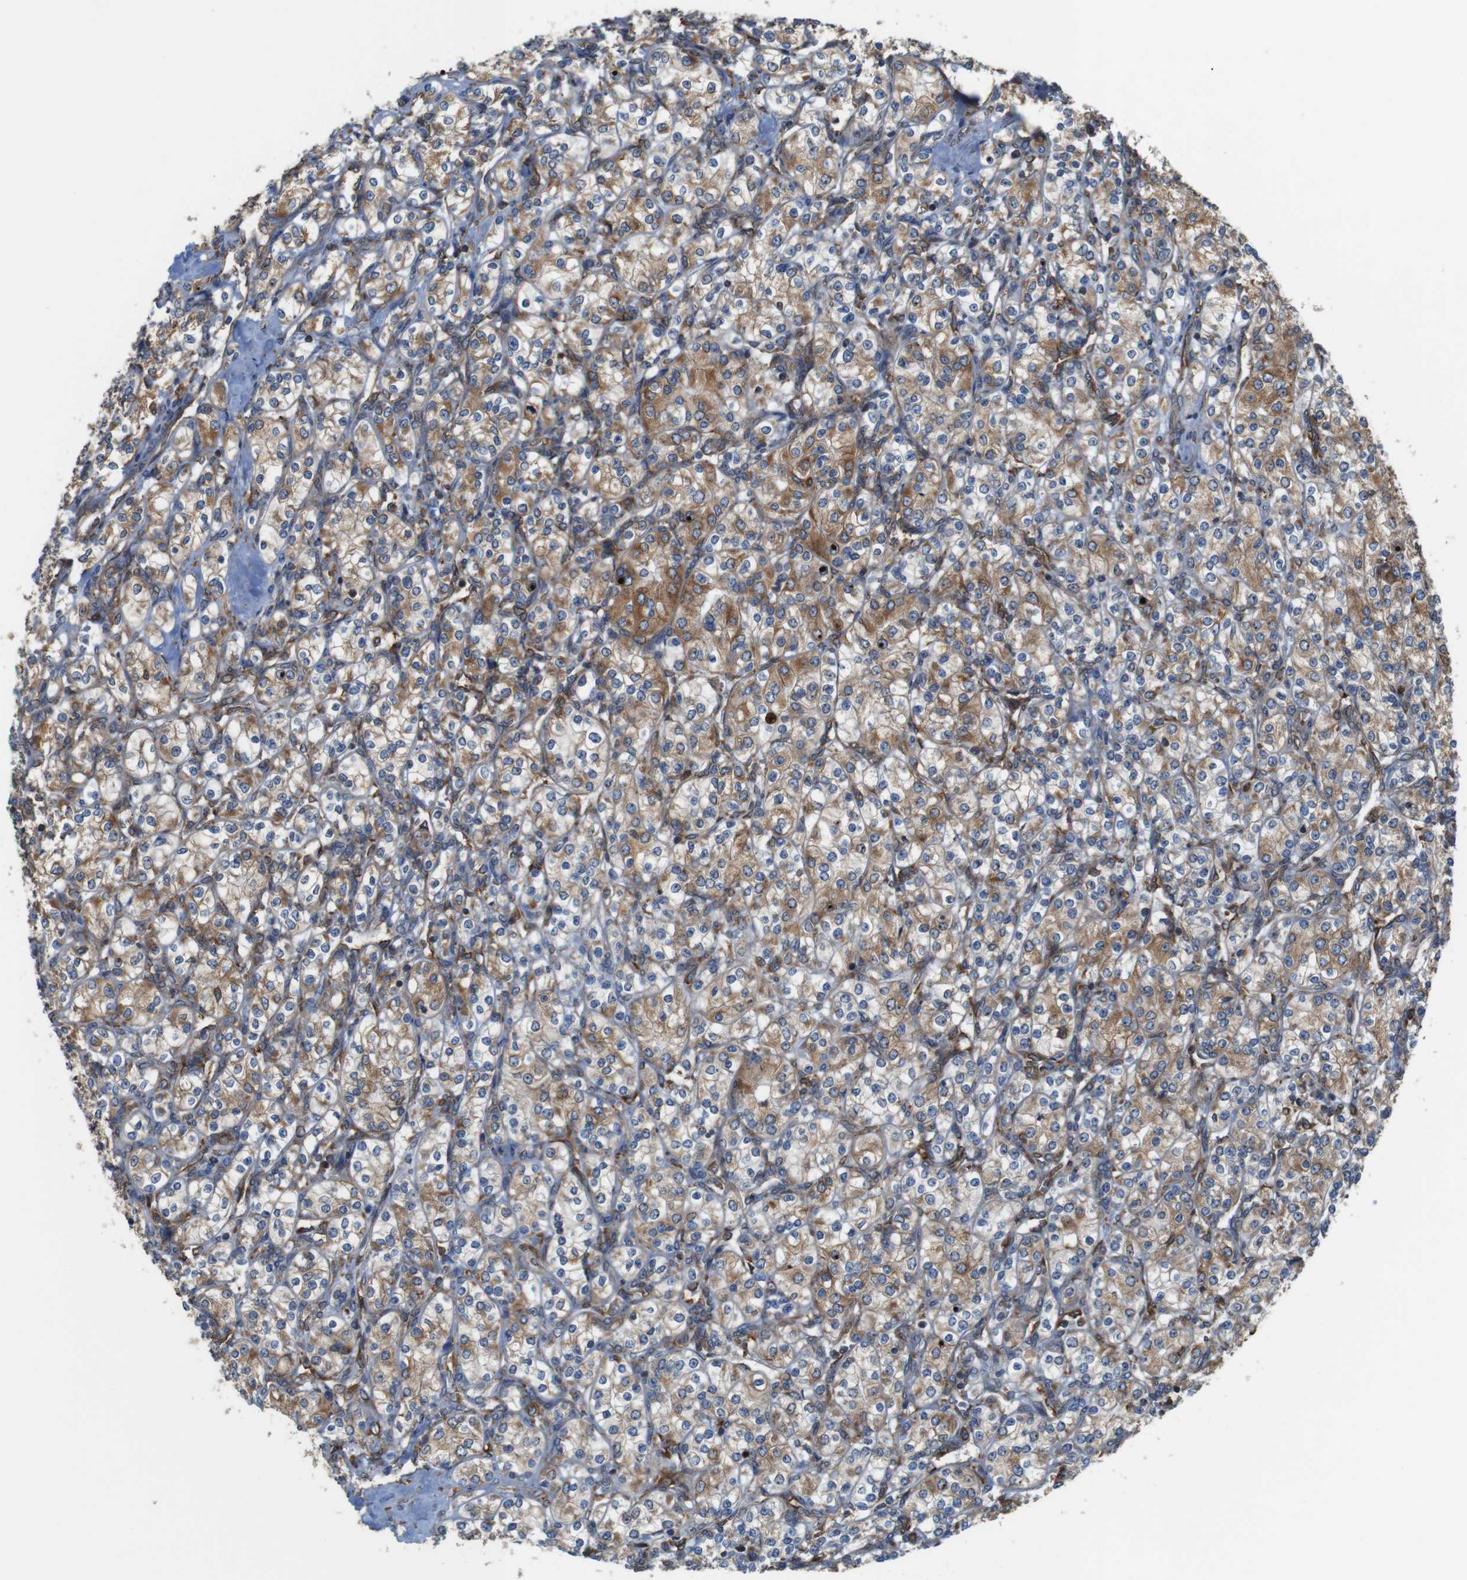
{"staining": {"intensity": "moderate", "quantity": ">75%", "location": "cytoplasmic/membranous"}, "tissue": "renal cancer", "cell_type": "Tumor cells", "image_type": "cancer", "snomed": [{"axis": "morphology", "description": "Adenocarcinoma, NOS"}, {"axis": "topography", "description": "Kidney"}], "caption": "IHC of human renal cancer reveals medium levels of moderate cytoplasmic/membranous staining in approximately >75% of tumor cells.", "gene": "UGGT1", "patient": {"sex": "male", "age": 77}}